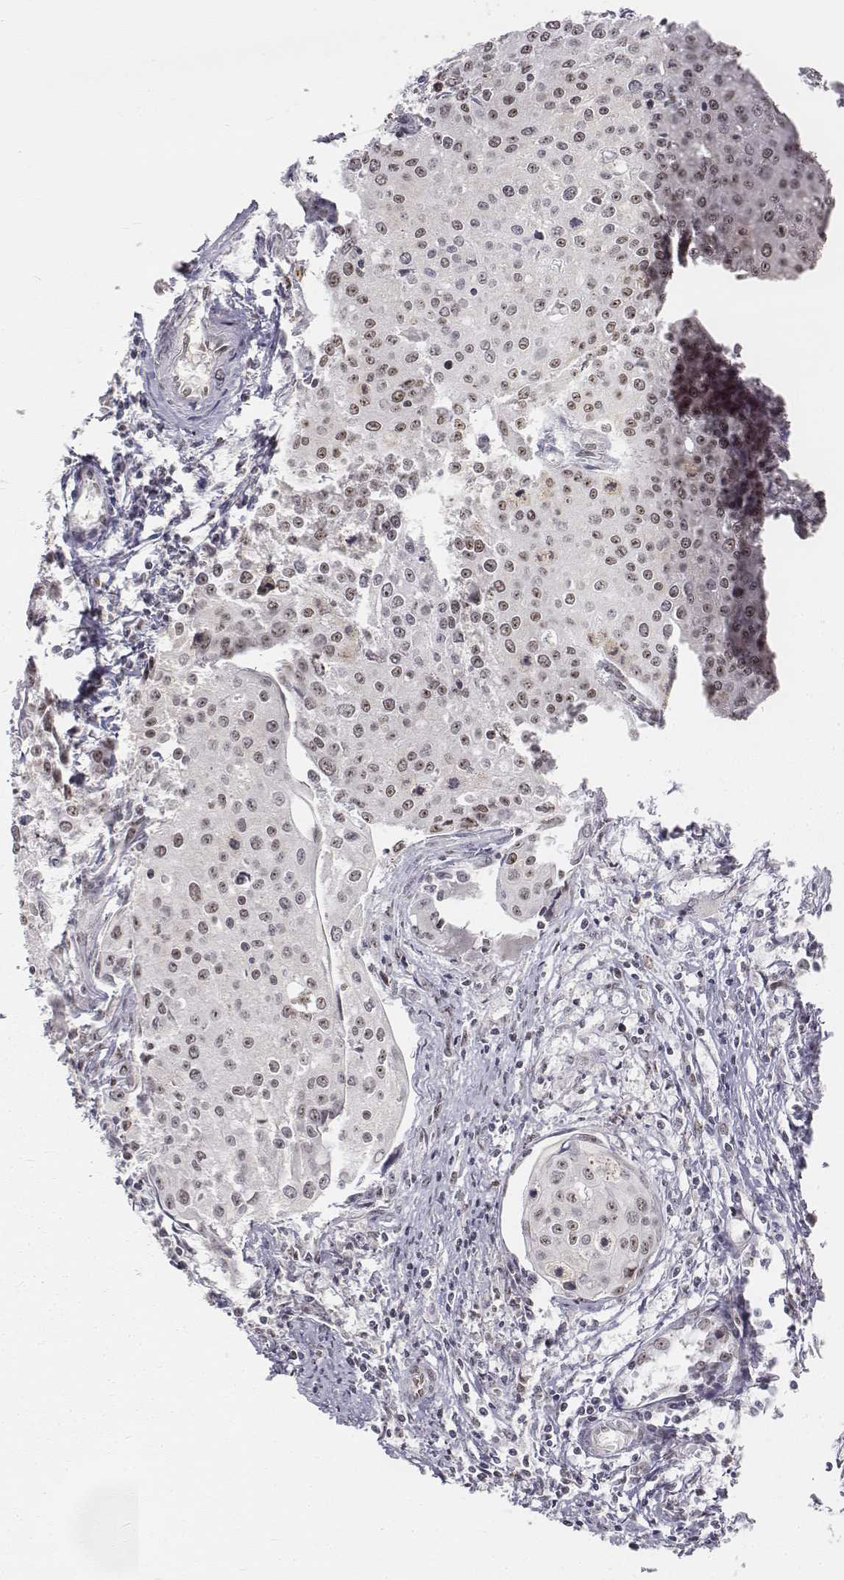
{"staining": {"intensity": "moderate", "quantity": "25%-75%", "location": "nuclear"}, "tissue": "cervical cancer", "cell_type": "Tumor cells", "image_type": "cancer", "snomed": [{"axis": "morphology", "description": "Squamous cell carcinoma, NOS"}, {"axis": "topography", "description": "Cervix"}], "caption": "This micrograph shows IHC staining of human squamous cell carcinoma (cervical), with medium moderate nuclear positivity in about 25%-75% of tumor cells.", "gene": "PHF6", "patient": {"sex": "female", "age": 38}}